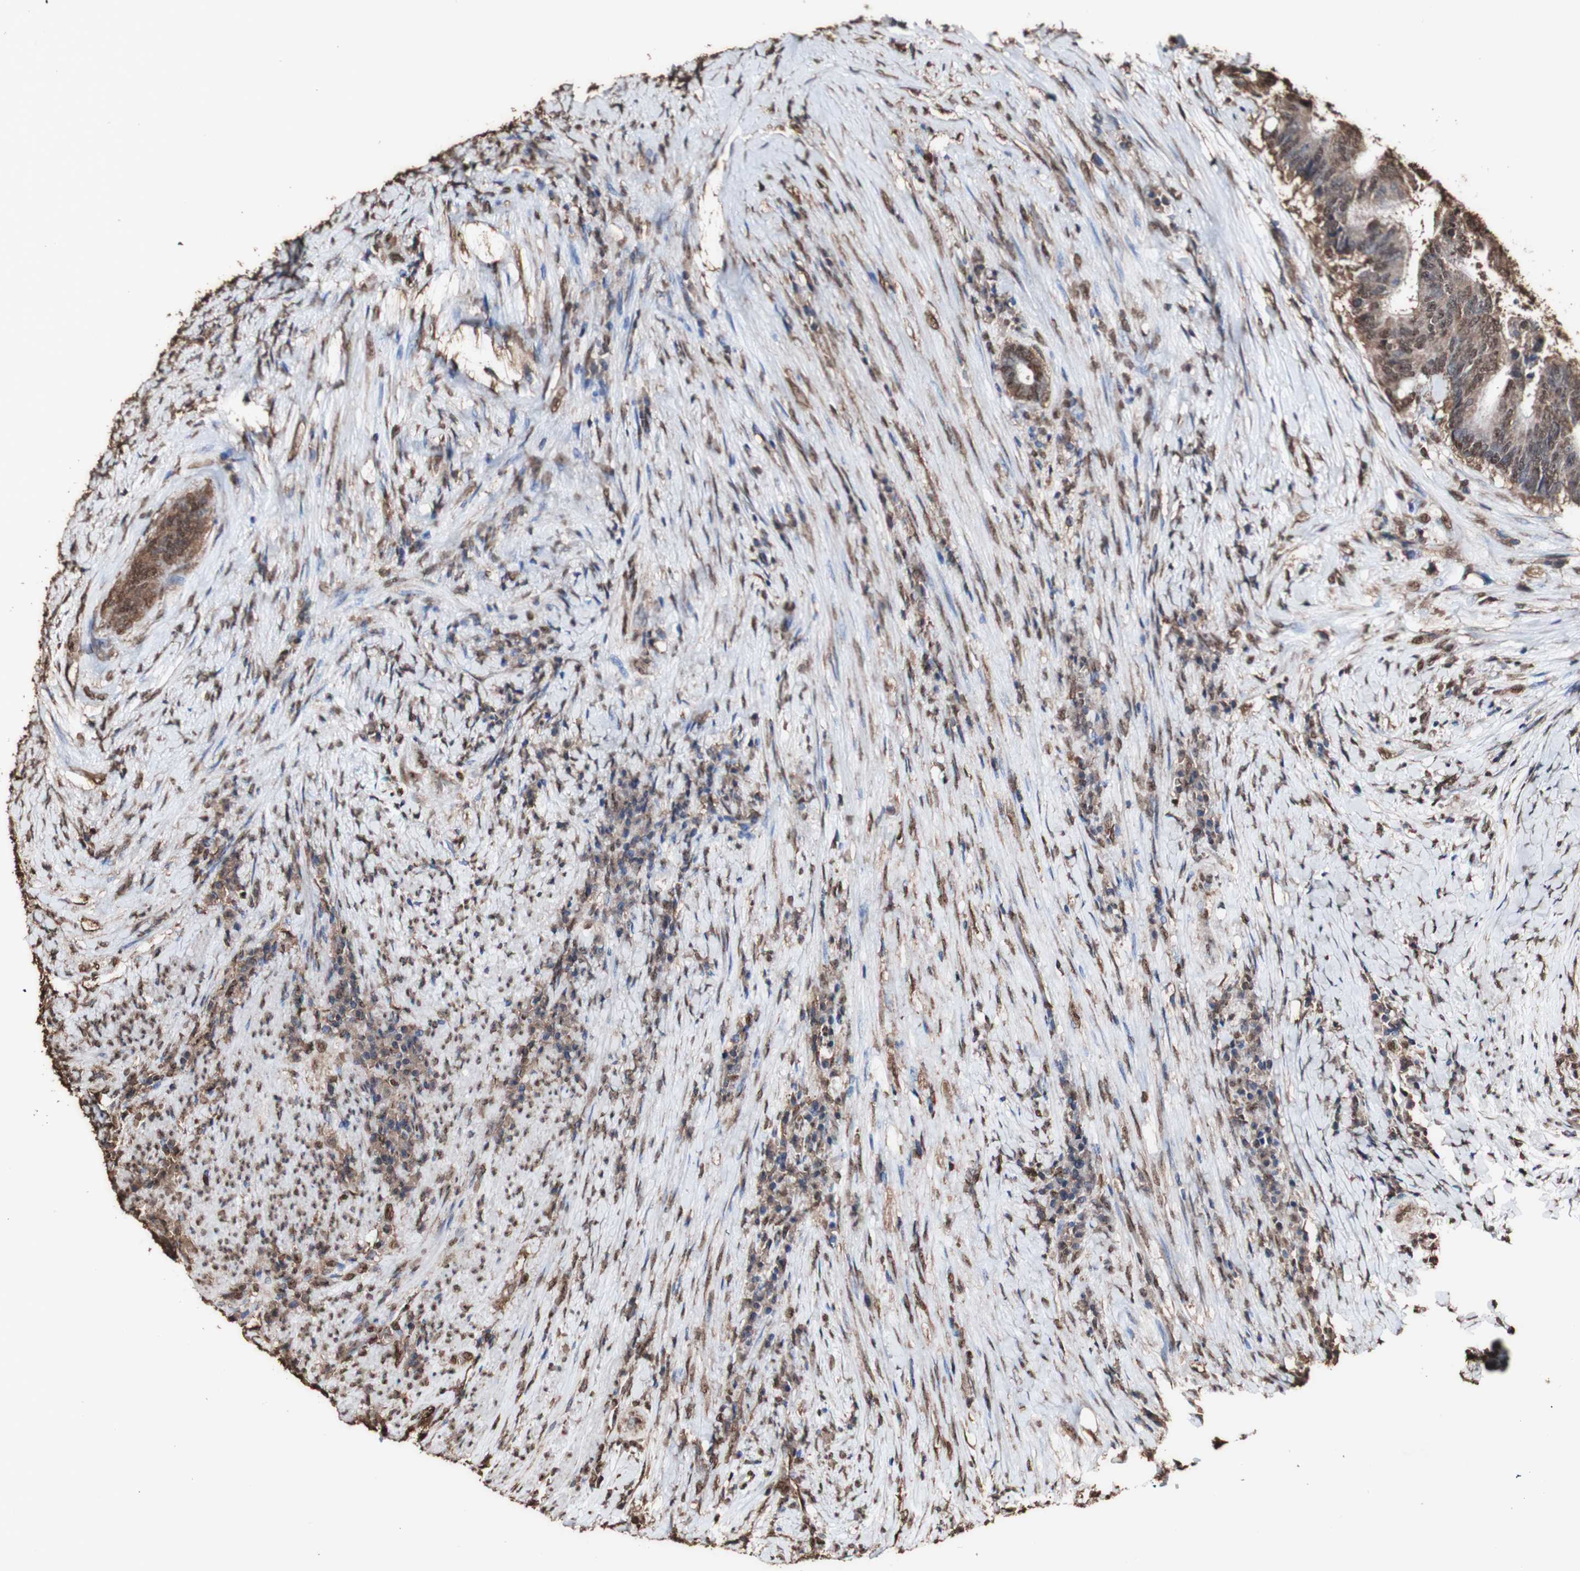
{"staining": {"intensity": "moderate", "quantity": ">75%", "location": "cytoplasmic/membranous,nuclear"}, "tissue": "colorectal cancer", "cell_type": "Tumor cells", "image_type": "cancer", "snomed": [{"axis": "morphology", "description": "Adenocarcinoma, NOS"}, {"axis": "topography", "description": "Rectum"}], "caption": "Colorectal adenocarcinoma stained with immunohistochemistry (IHC) demonstrates moderate cytoplasmic/membranous and nuclear expression in approximately >75% of tumor cells.", "gene": "PIDD1", "patient": {"sex": "male", "age": 72}}